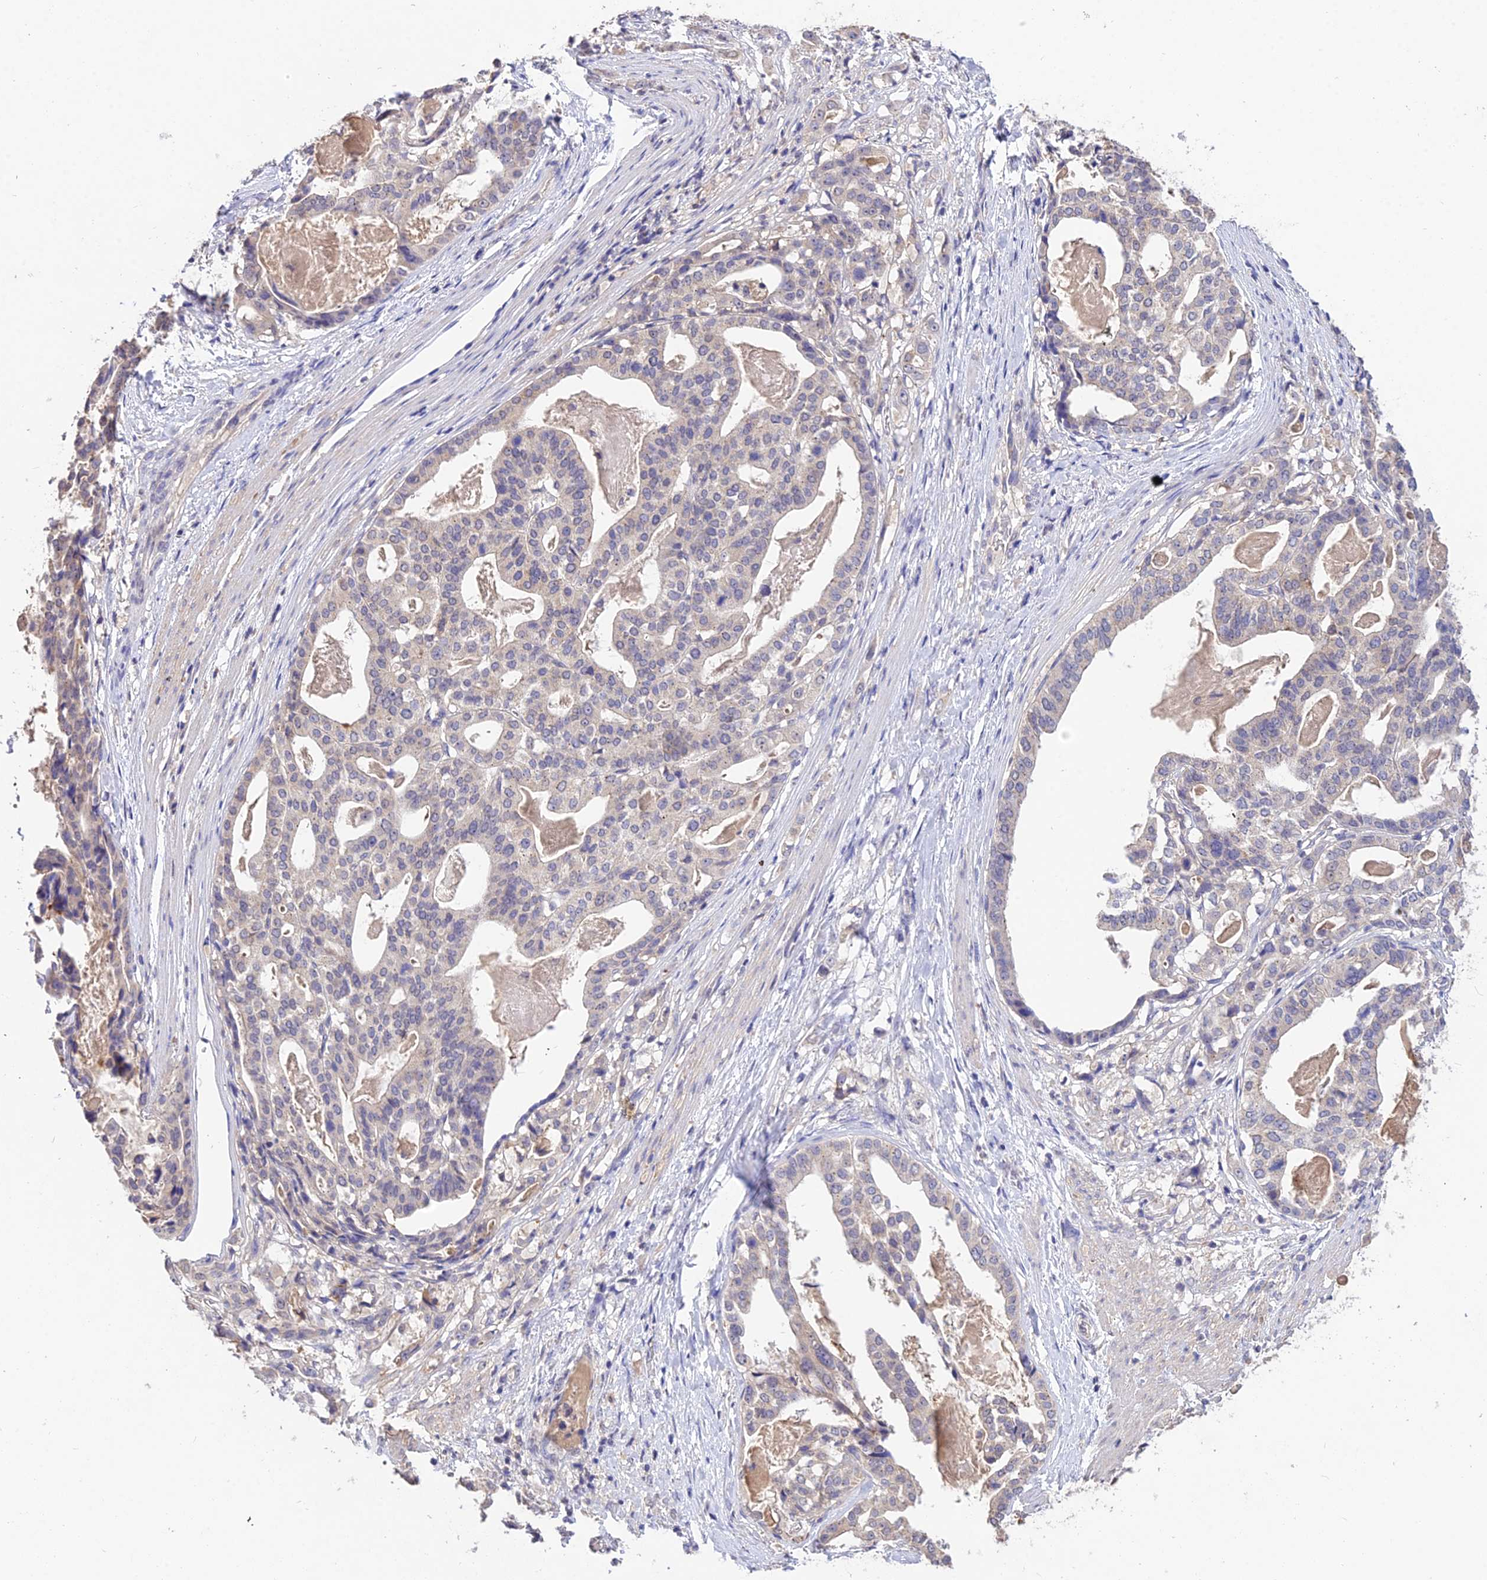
{"staining": {"intensity": "negative", "quantity": "none", "location": "none"}, "tissue": "stomach cancer", "cell_type": "Tumor cells", "image_type": "cancer", "snomed": [{"axis": "morphology", "description": "Adenocarcinoma, NOS"}, {"axis": "topography", "description": "Stomach"}], "caption": "Stomach adenocarcinoma stained for a protein using IHC demonstrates no positivity tumor cells.", "gene": "PGK1", "patient": {"sex": "male", "age": 48}}